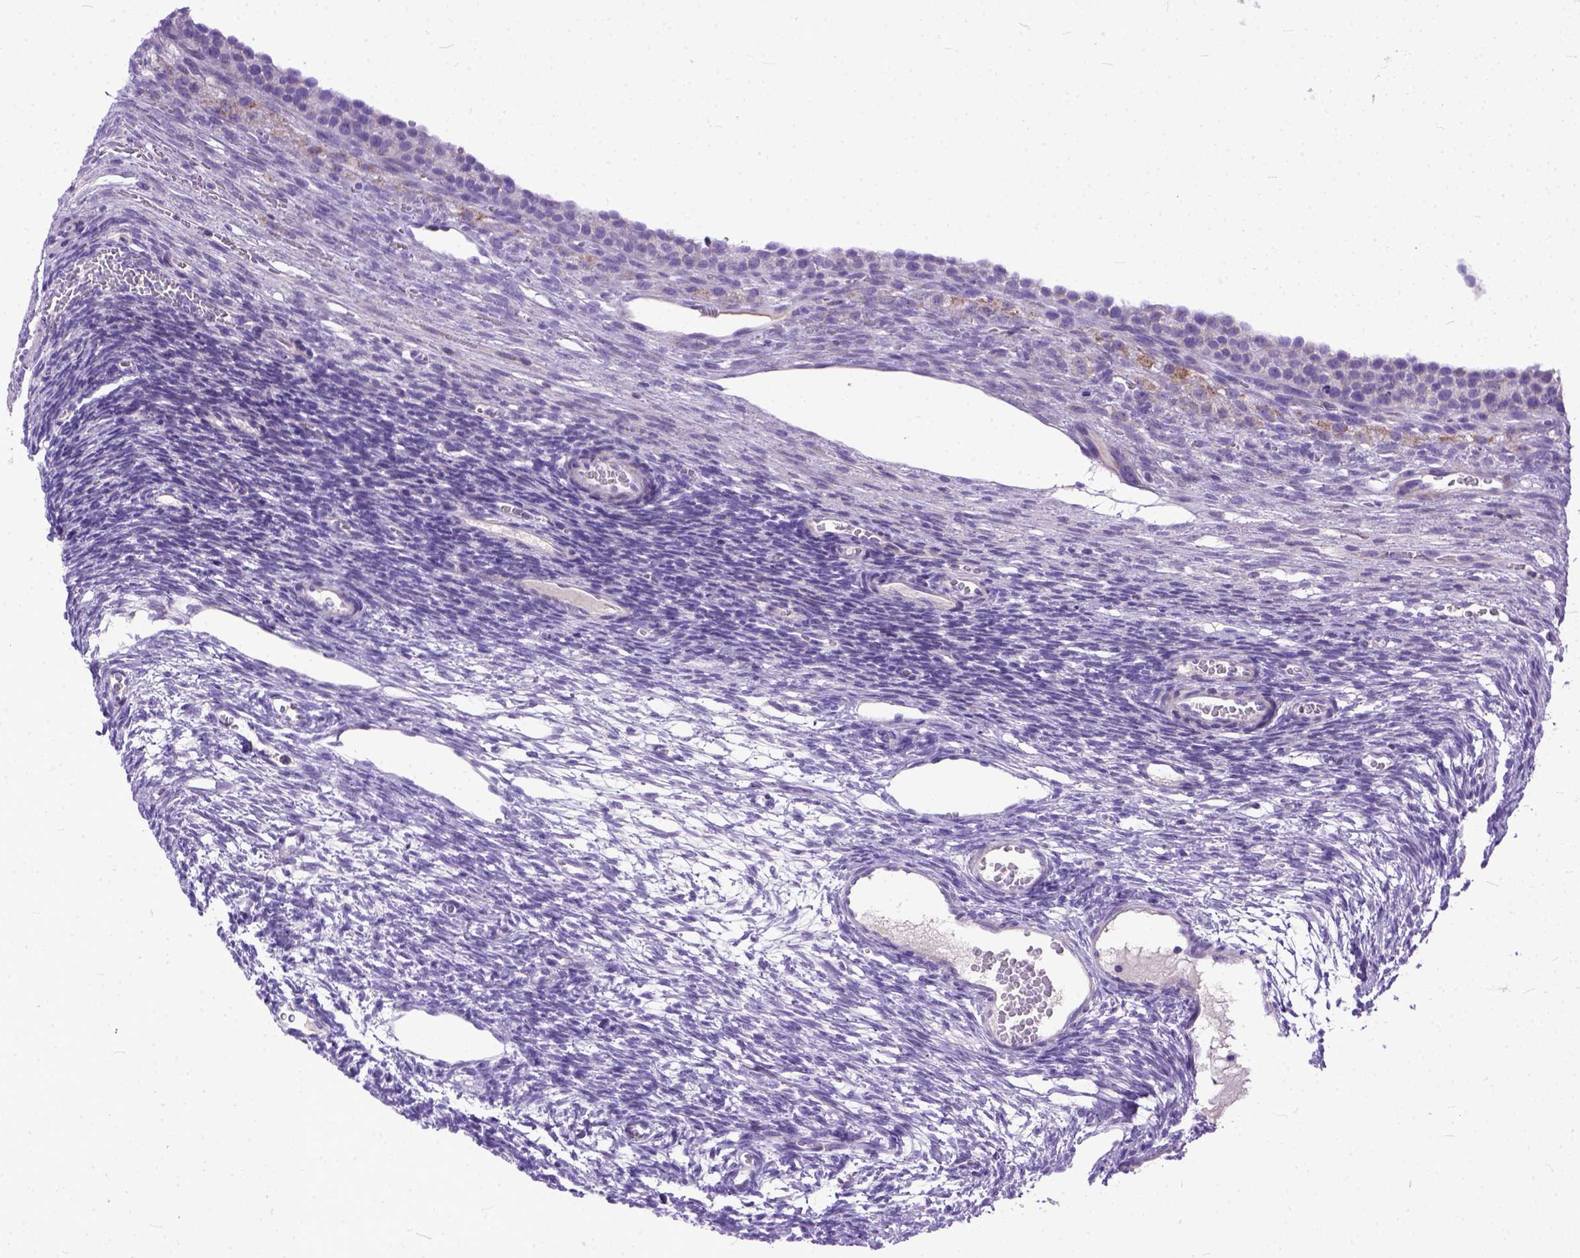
{"staining": {"intensity": "moderate", "quantity": ">75%", "location": "cytoplasmic/membranous"}, "tissue": "ovary", "cell_type": "Follicle cells", "image_type": "normal", "snomed": [{"axis": "morphology", "description": "Normal tissue, NOS"}, {"axis": "topography", "description": "Ovary"}], "caption": "A brown stain labels moderate cytoplasmic/membranous positivity of a protein in follicle cells of normal human ovary. The protein is shown in brown color, while the nuclei are stained blue.", "gene": "PLK5", "patient": {"sex": "female", "age": 34}}